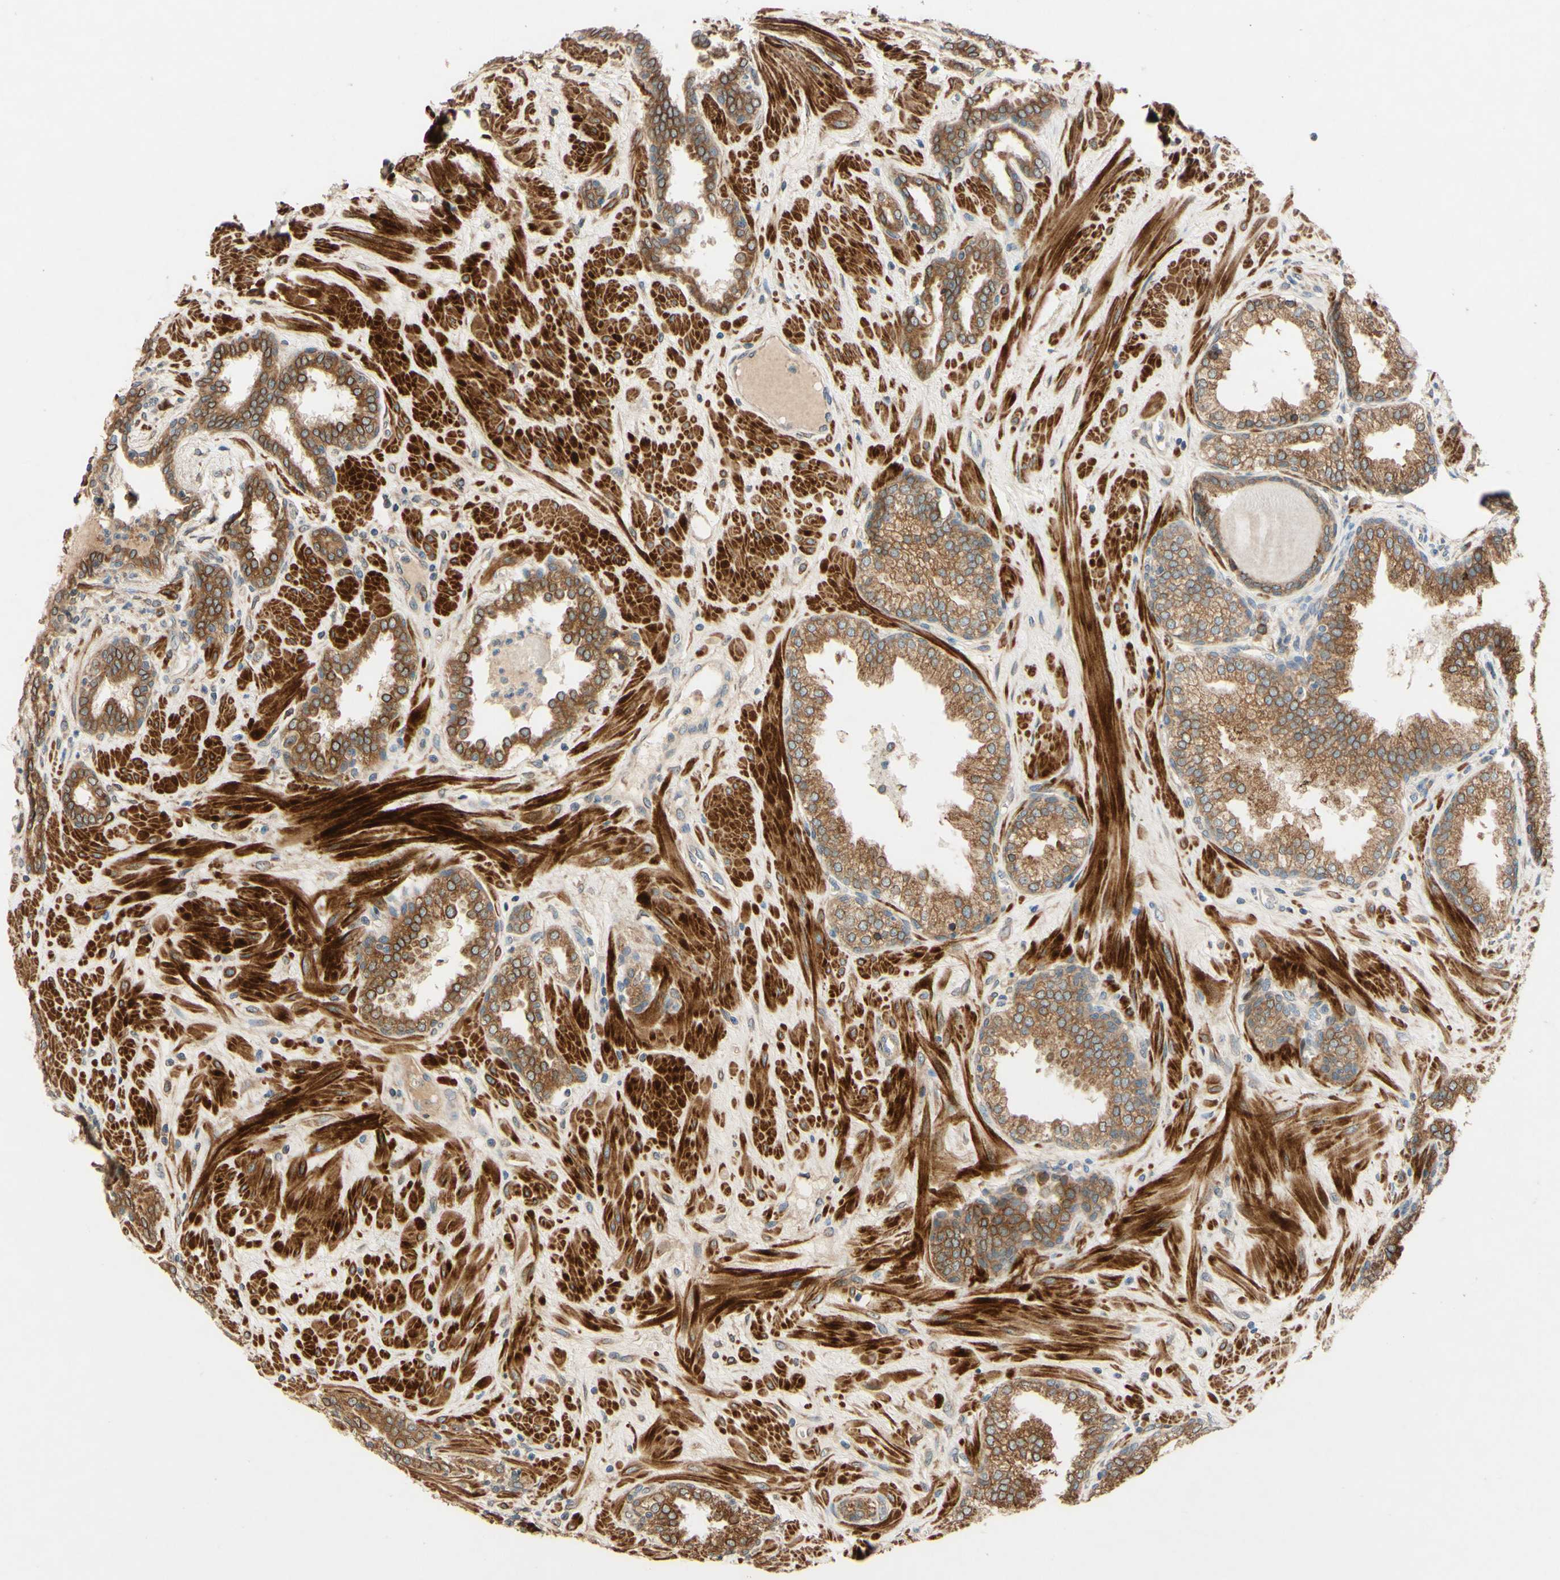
{"staining": {"intensity": "moderate", "quantity": ">75%", "location": "cytoplasmic/membranous,nuclear"}, "tissue": "prostate", "cell_type": "Glandular cells", "image_type": "normal", "snomed": [{"axis": "morphology", "description": "Normal tissue, NOS"}, {"axis": "topography", "description": "Prostate"}], "caption": "DAB immunohistochemical staining of normal prostate demonstrates moderate cytoplasmic/membranous,nuclear protein positivity in approximately >75% of glandular cells. (DAB (3,3'-diaminobenzidine) IHC with brightfield microscopy, high magnification).", "gene": "PTPRU", "patient": {"sex": "male", "age": 51}}